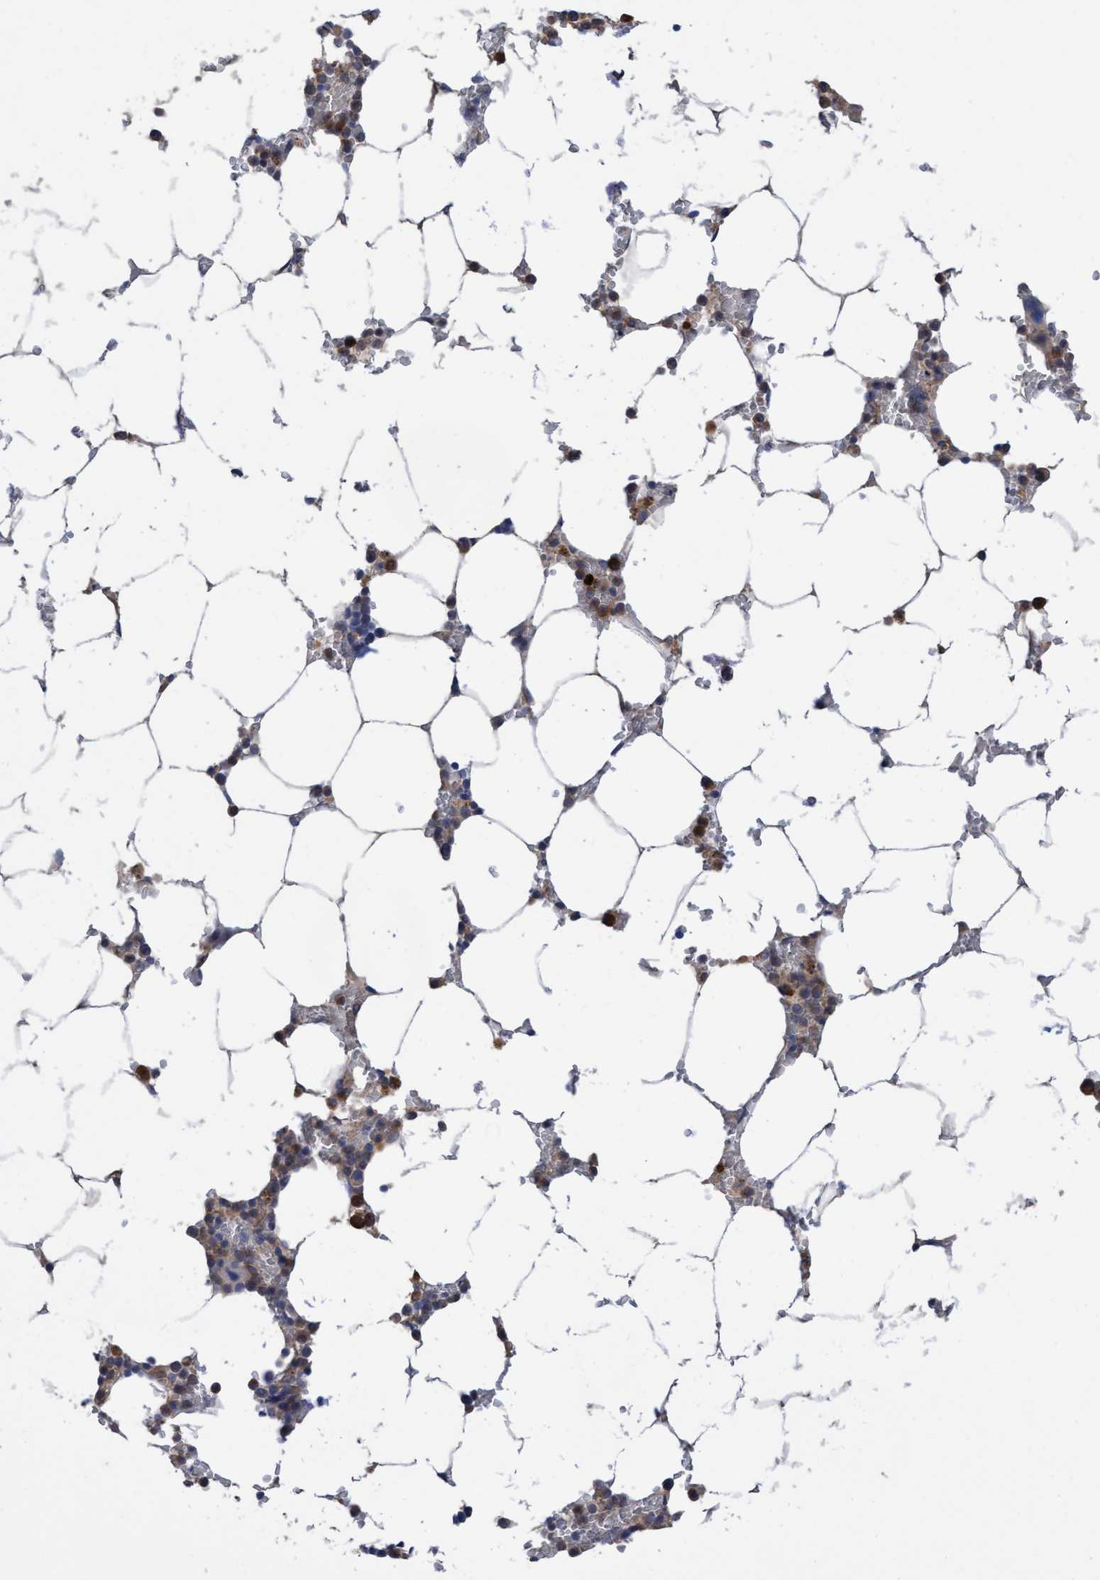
{"staining": {"intensity": "strong", "quantity": "25%-75%", "location": "cytoplasmic/membranous"}, "tissue": "bone marrow", "cell_type": "Hematopoietic cells", "image_type": "normal", "snomed": [{"axis": "morphology", "description": "Normal tissue, NOS"}, {"axis": "topography", "description": "Bone marrow"}], "caption": "A micrograph of human bone marrow stained for a protein exhibits strong cytoplasmic/membranous brown staining in hematopoietic cells. (Brightfield microscopy of DAB IHC at high magnification).", "gene": "SEMA4D", "patient": {"sex": "male", "age": 70}}